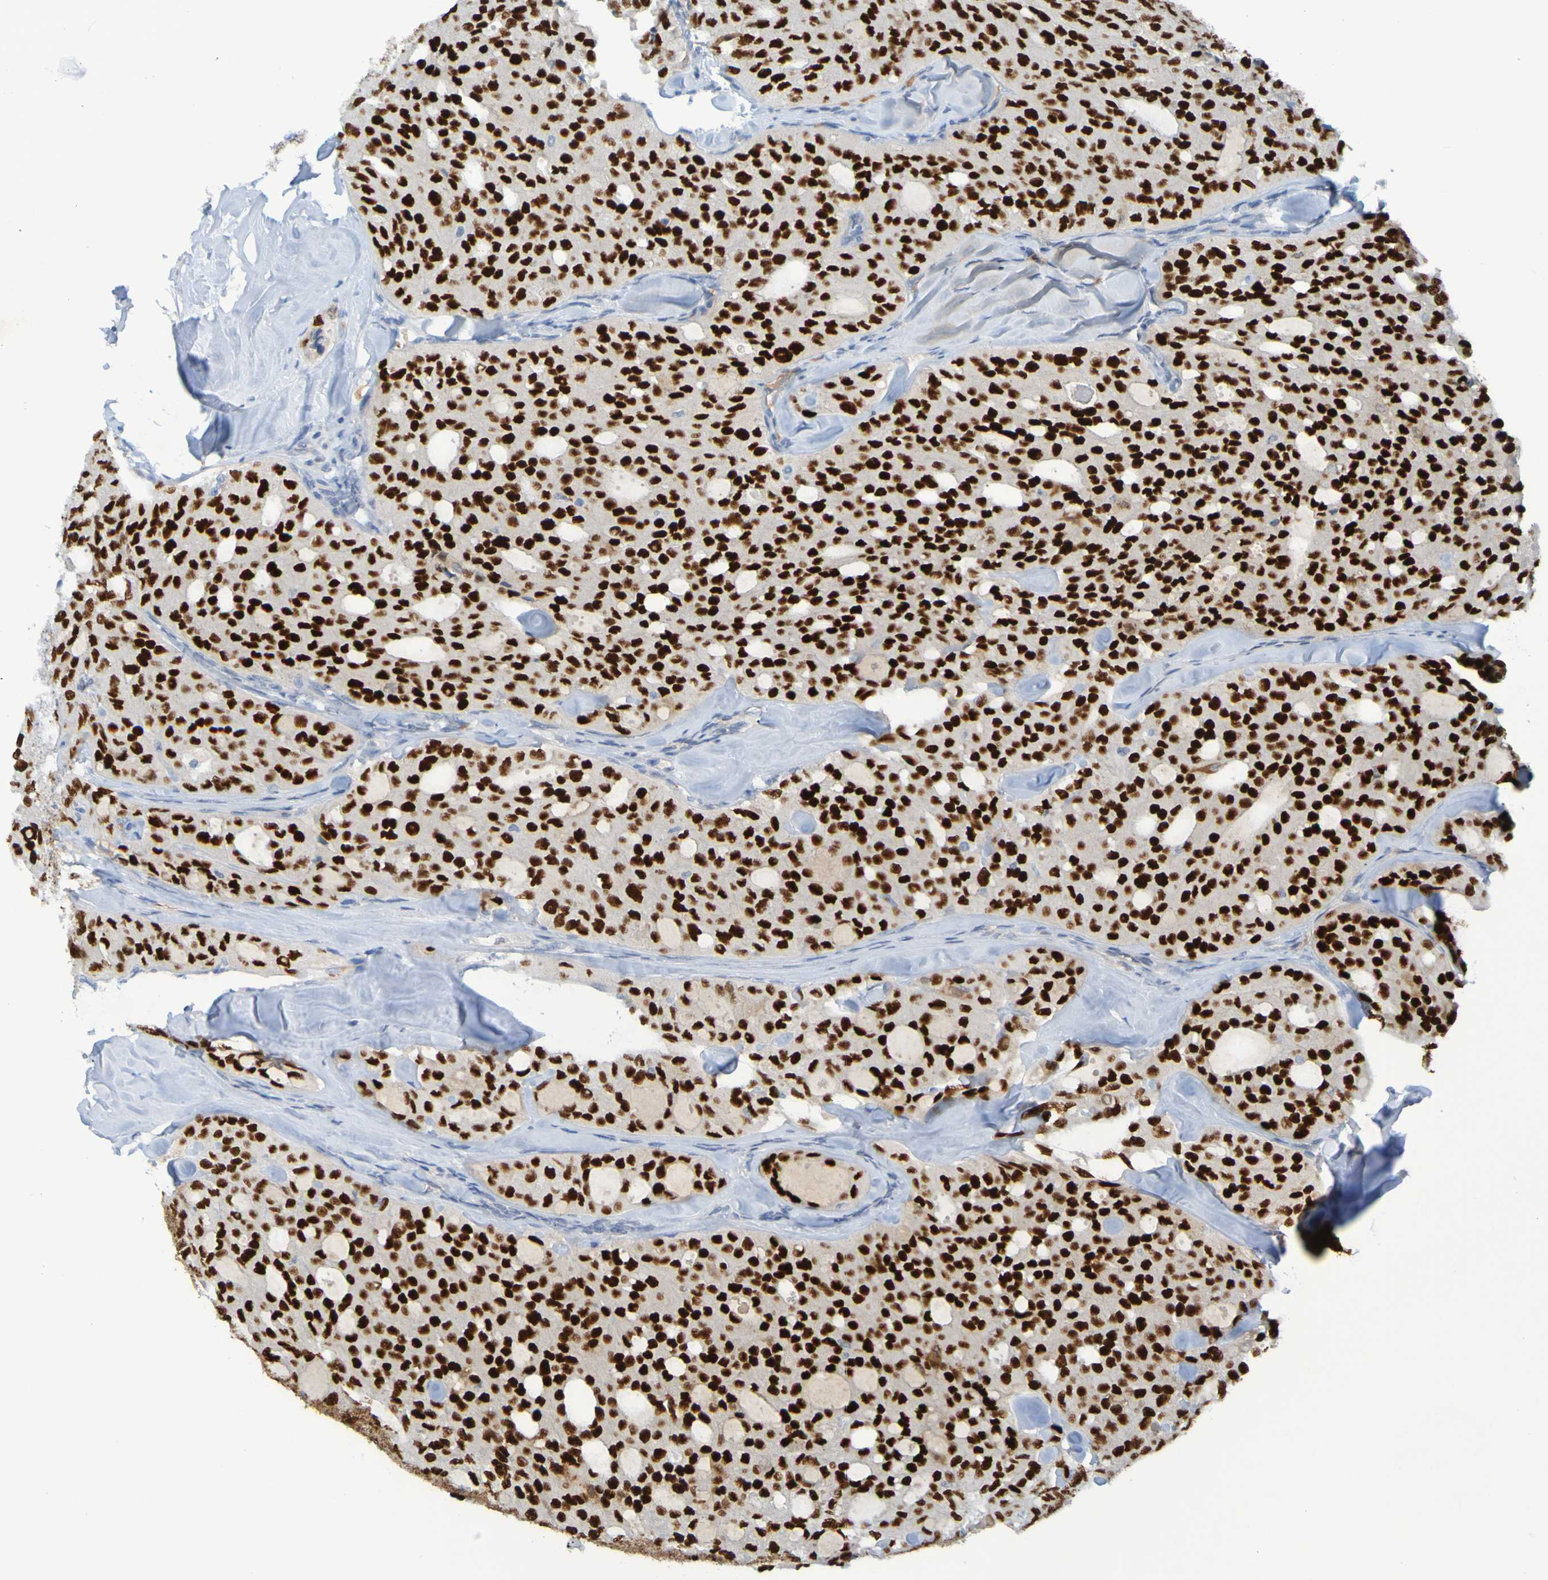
{"staining": {"intensity": "strong", "quantity": ">75%", "location": "nuclear"}, "tissue": "thyroid cancer", "cell_type": "Tumor cells", "image_type": "cancer", "snomed": [{"axis": "morphology", "description": "Follicular adenoma carcinoma, NOS"}, {"axis": "topography", "description": "Thyroid gland"}], "caption": "Thyroid cancer stained for a protein (brown) demonstrates strong nuclear positive staining in about >75% of tumor cells.", "gene": "USP36", "patient": {"sex": "male", "age": 75}}